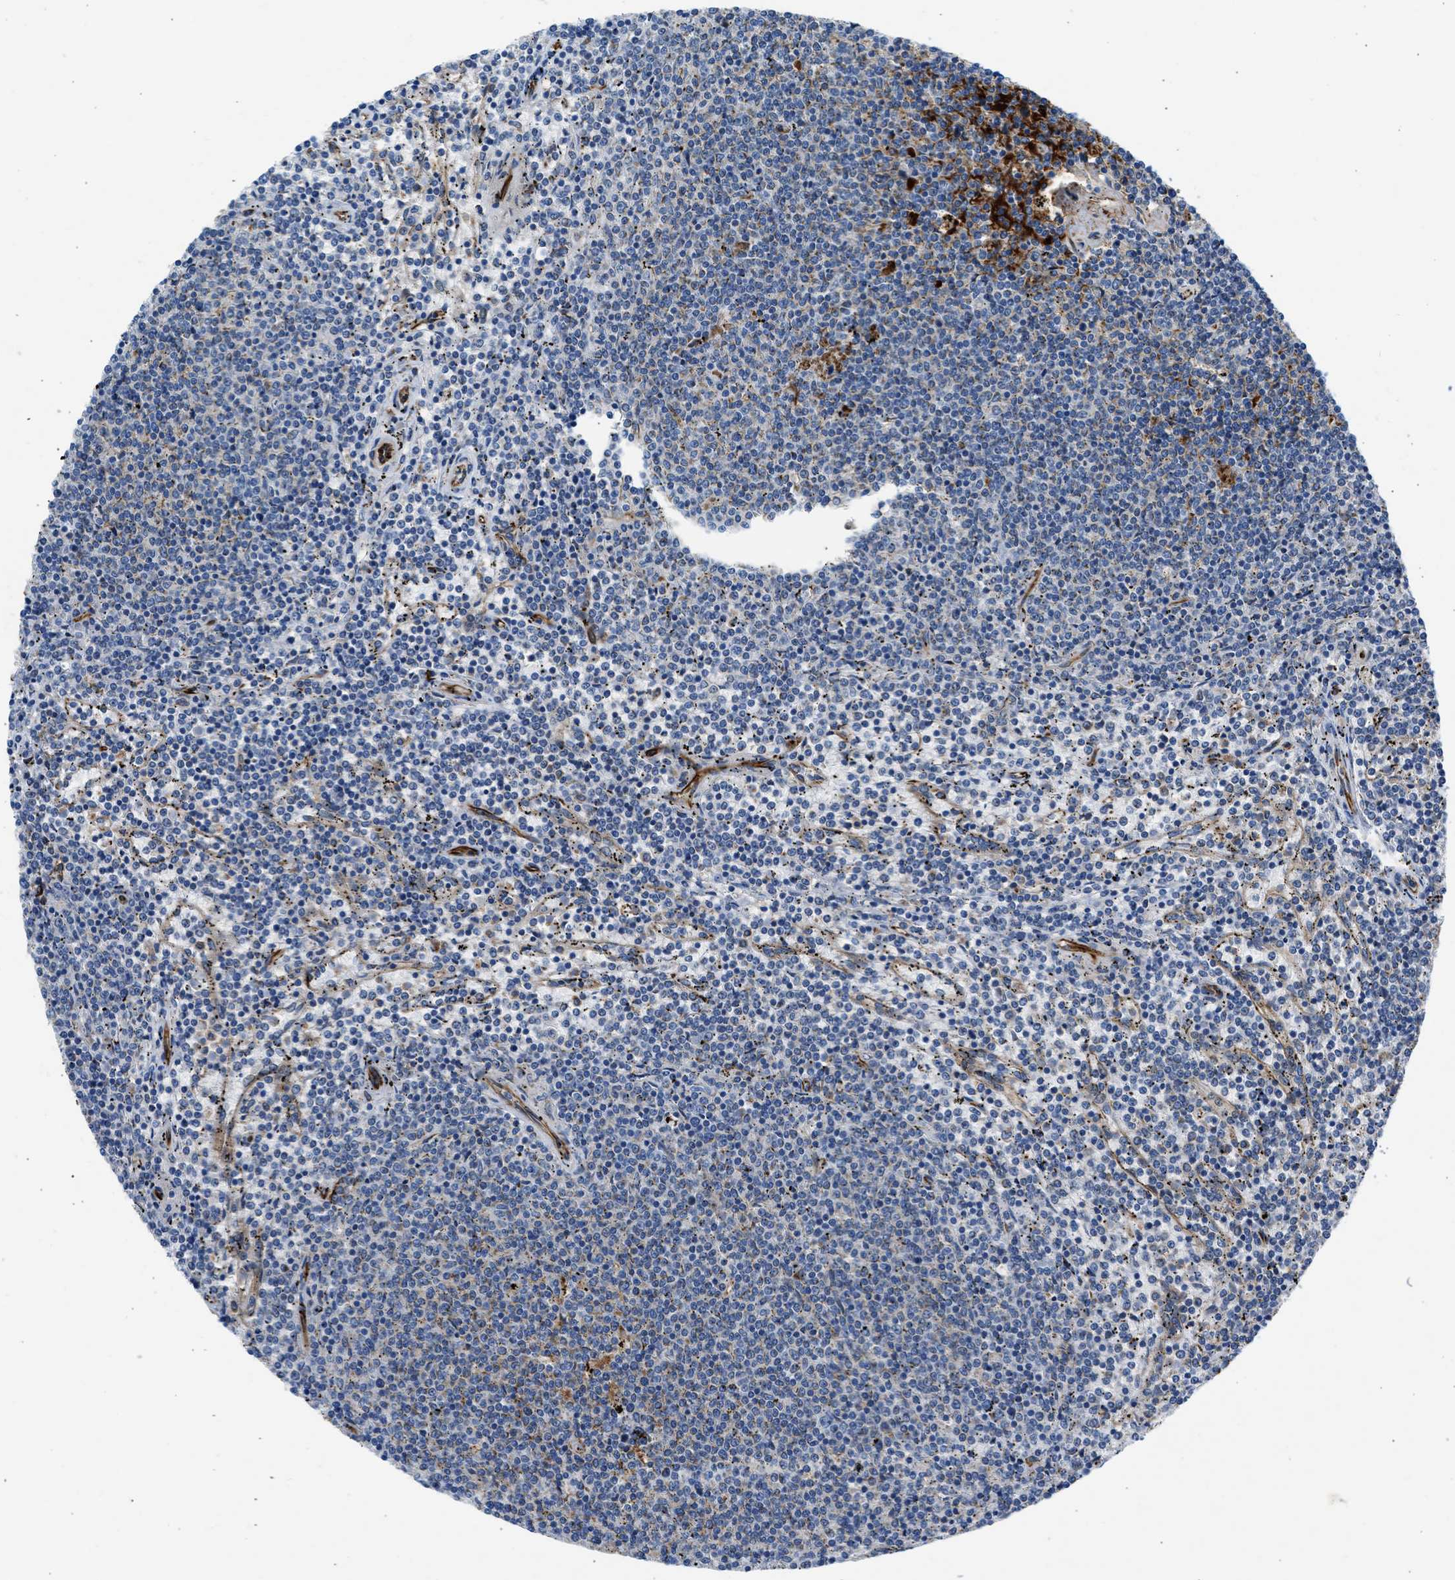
{"staining": {"intensity": "weak", "quantity": "<25%", "location": "cytoplasmic/membranous"}, "tissue": "lymphoma", "cell_type": "Tumor cells", "image_type": "cancer", "snomed": [{"axis": "morphology", "description": "Malignant lymphoma, non-Hodgkin's type, Low grade"}, {"axis": "topography", "description": "Spleen"}], "caption": "This is an IHC image of lymphoma. There is no staining in tumor cells.", "gene": "ULK4", "patient": {"sex": "female", "age": 50}}